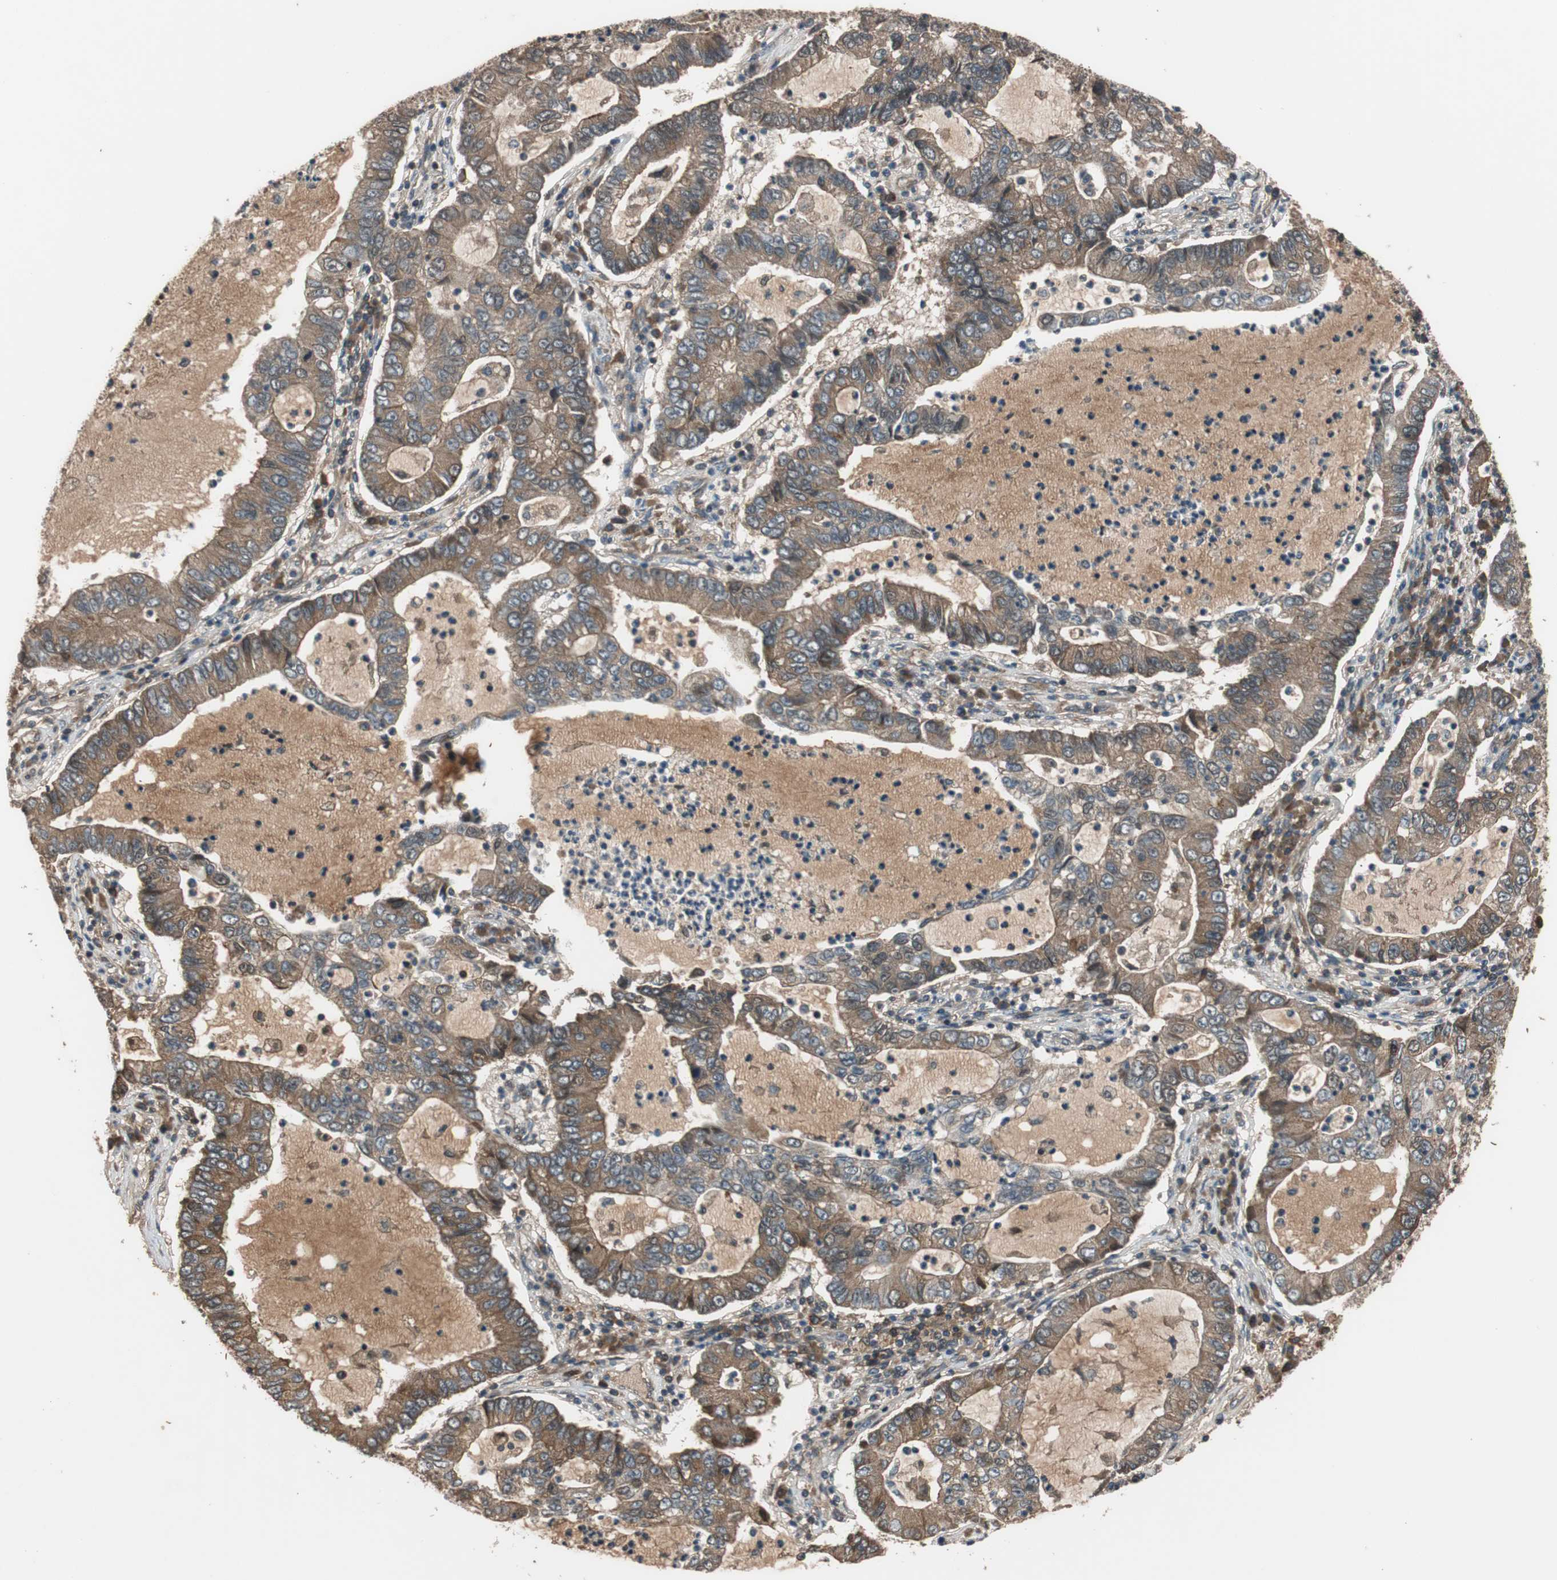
{"staining": {"intensity": "moderate", "quantity": ">75%", "location": "cytoplasmic/membranous"}, "tissue": "lung cancer", "cell_type": "Tumor cells", "image_type": "cancer", "snomed": [{"axis": "morphology", "description": "Adenocarcinoma, NOS"}, {"axis": "topography", "description": "Lung"}], "caption": "This photomicrograph demonstrates lung adenocarcinoma stained with immunohistochemistry (IHC) to label a protein in brown. The cytoplasmic/membranous of tumor cells show moderate positivity for the protein. Nuclei are counter-stained blue.", "gene": "TMEM230", "patient": {"sex": "female", "age": 51}}